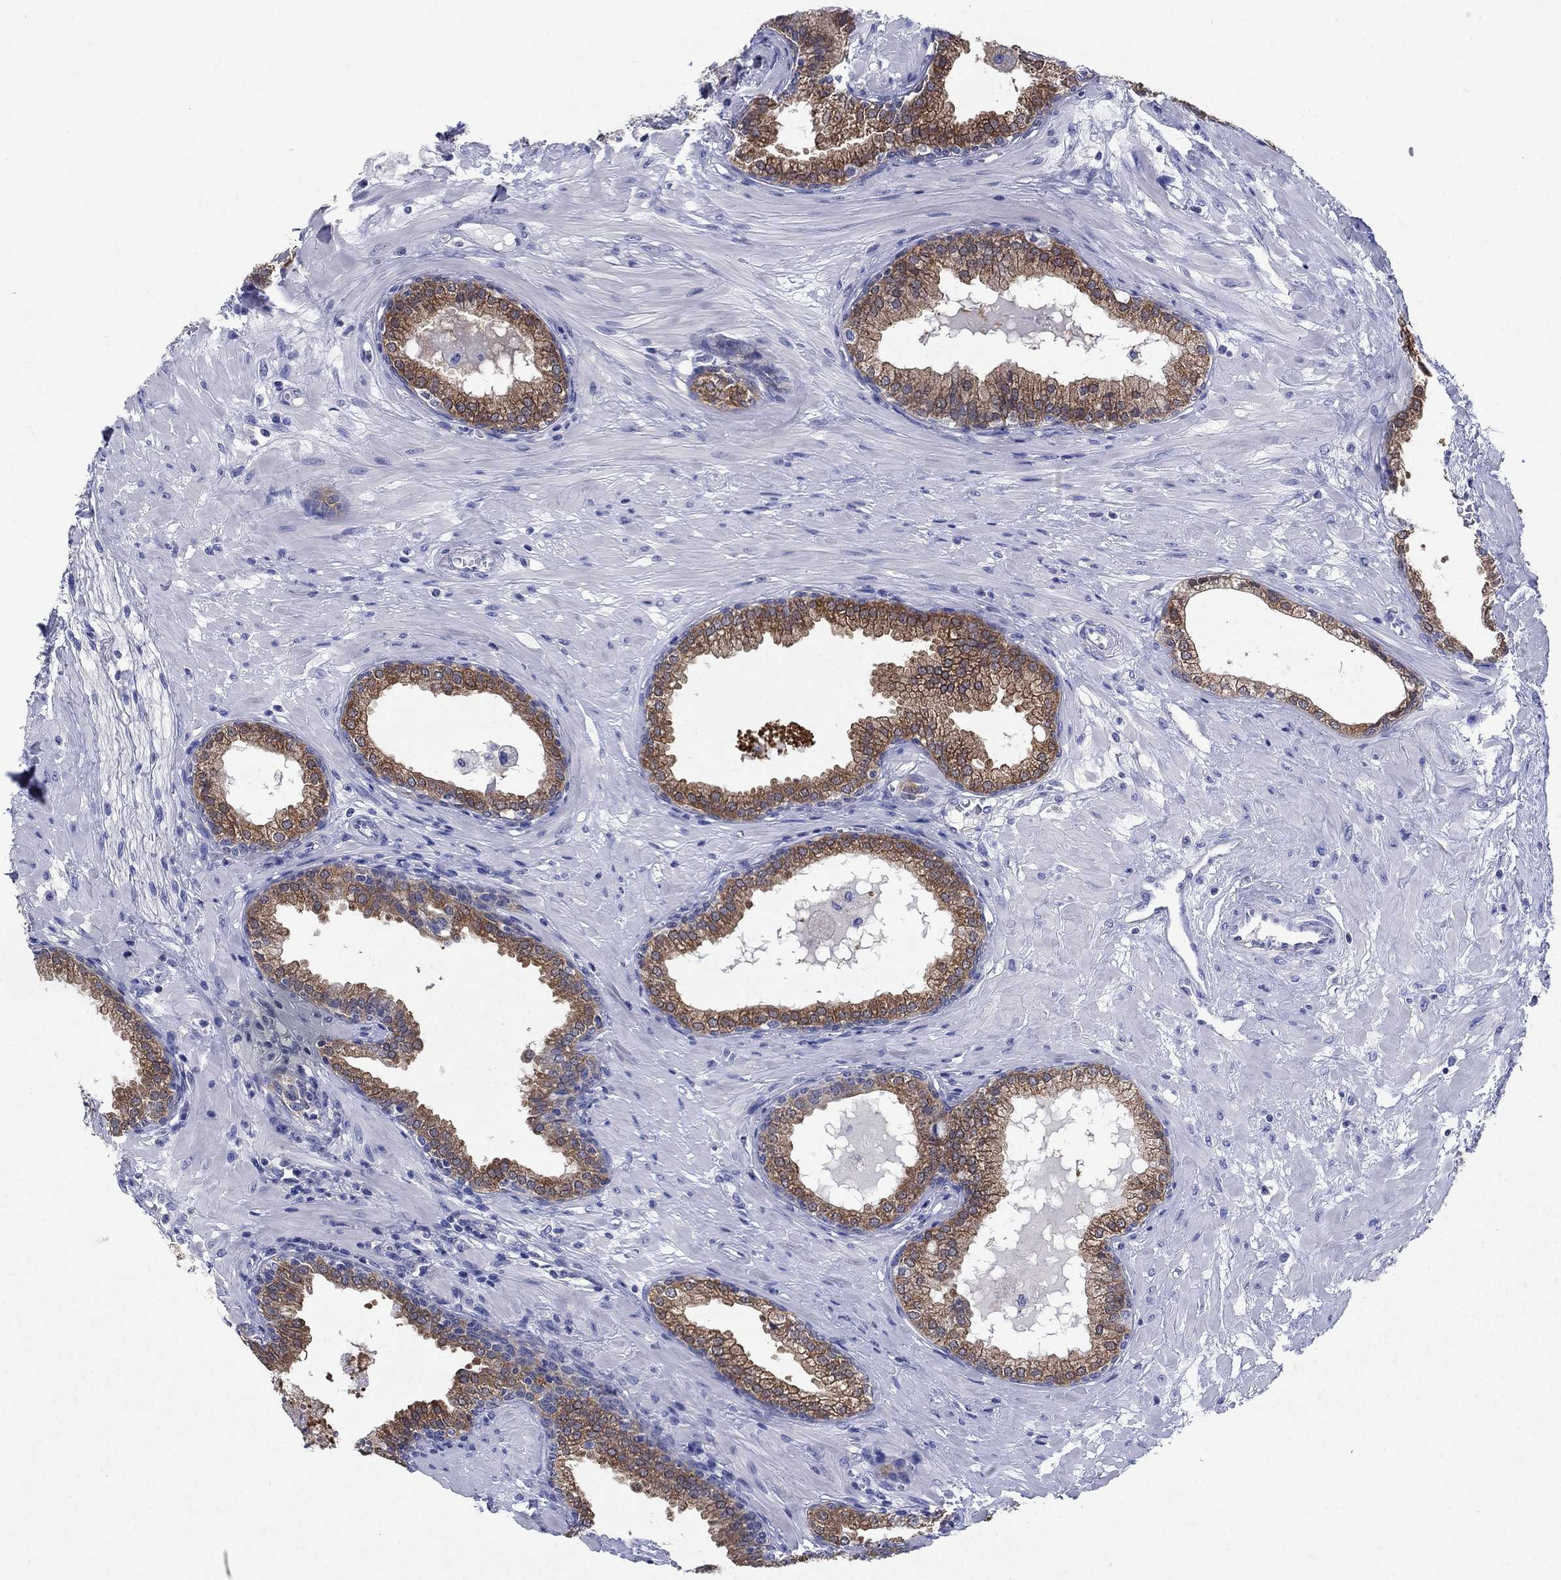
{"staining": {"intensity": "moderate", "quantity": "25%-75%", "location": "cytoplasmic/membranous"}, "tissue": "prostate", "cell_type": "Glandular cells", "image_type": "normal", "snomed": [{"axis": "morphology", "description": "Normal tissue, NOS"}, {"axis": "topography", "description": "Prostate"}], "caption": "Immunohistochemistry of benign human prostate demonstrates medium levels of moderate cytoplasmic/membranous expression in about 25%-75% of glandular cells.", "gene": "SULT2B1", "patient": {"sex": "male", "age": 64}}